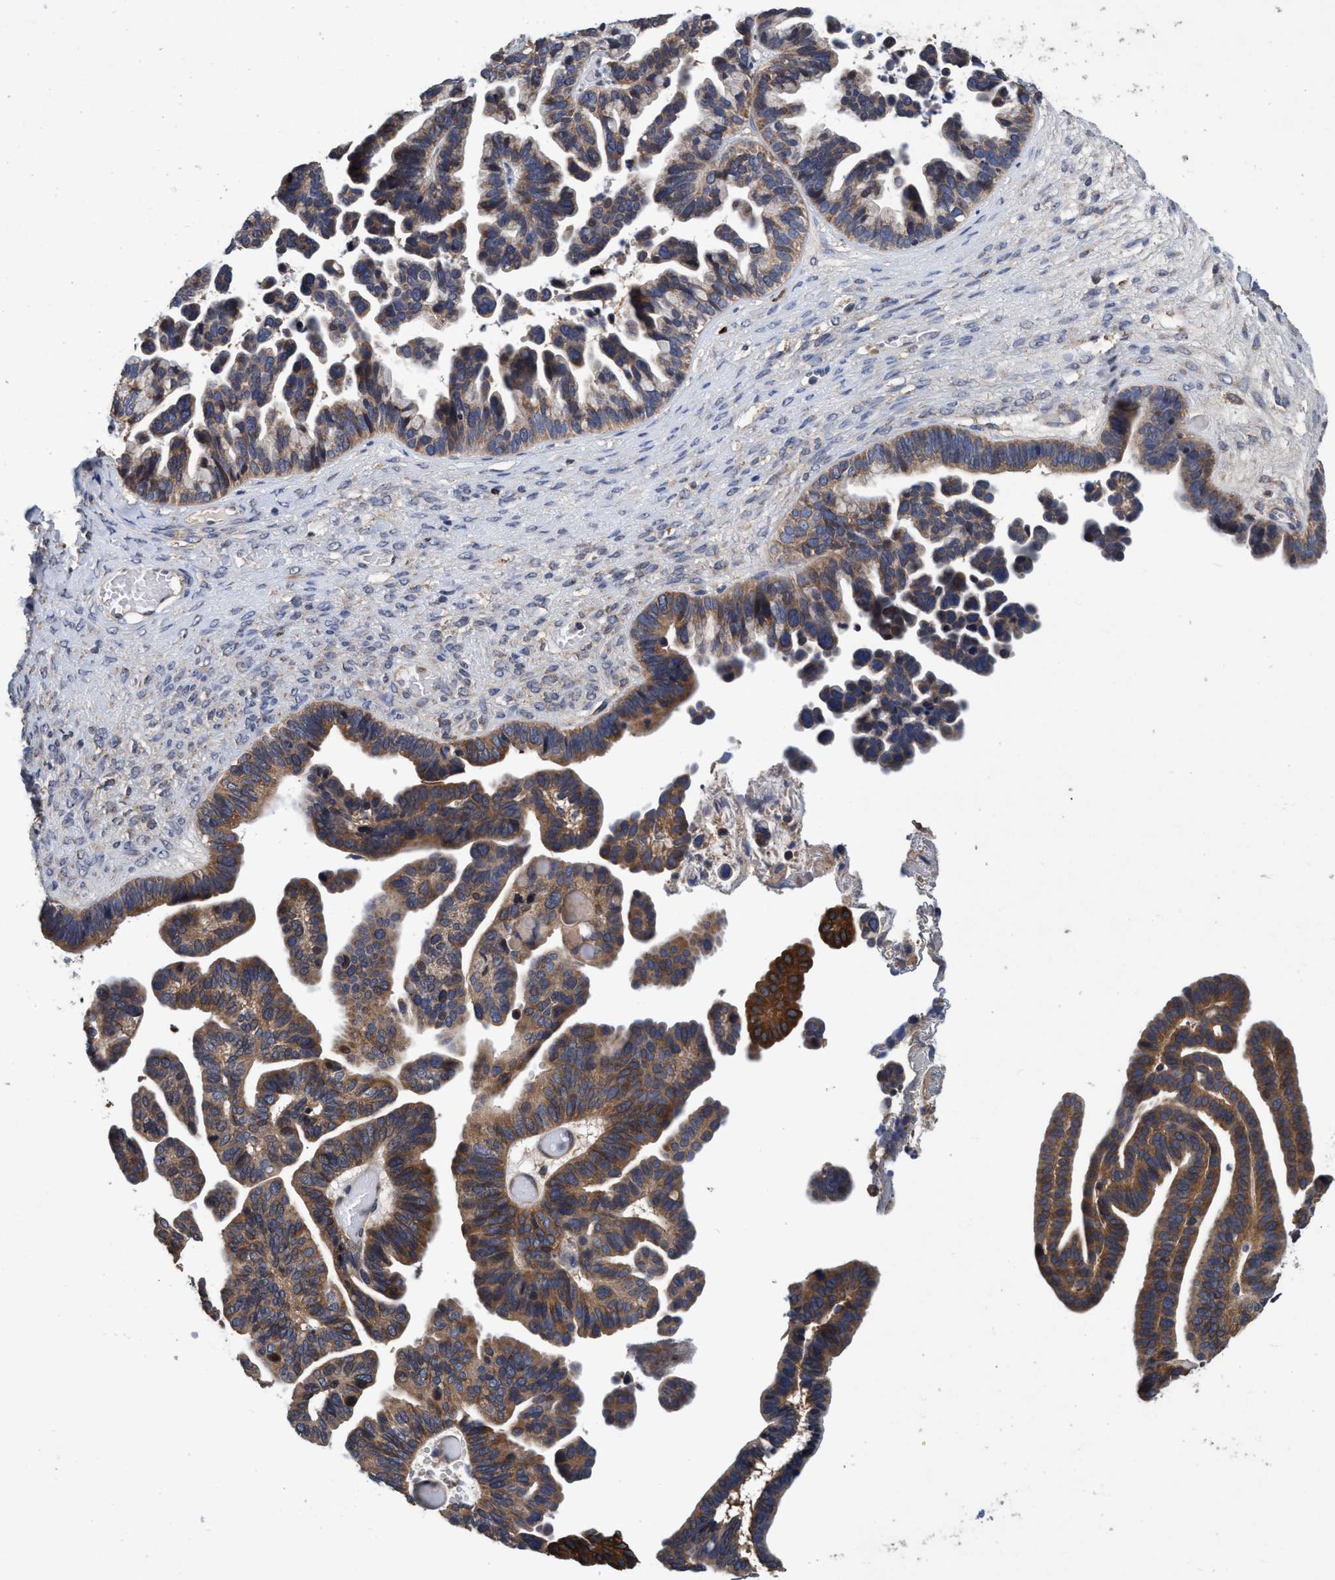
{"staining": {"intensity": "moderate", "quantity": ">75%", "location": "cytoplasmic/membranous"}, "tissue": "ovarian cancer", "cell_type": "Tumor cells", "image_type": "cancer", "snomed": [{"axis": "morphology", "description": "Cystadenocarcinoma, serous, NOS"}, {"axis": "topography", "description": "Ovary"}], "caption": "The image displays a brown stain indicating the presence of a protein in the cytoplasmic/membranous of tumor cells in ovarian cancer.", "gene": "CALCOCO2", "patient": {"sex": "female", "age": 56}}